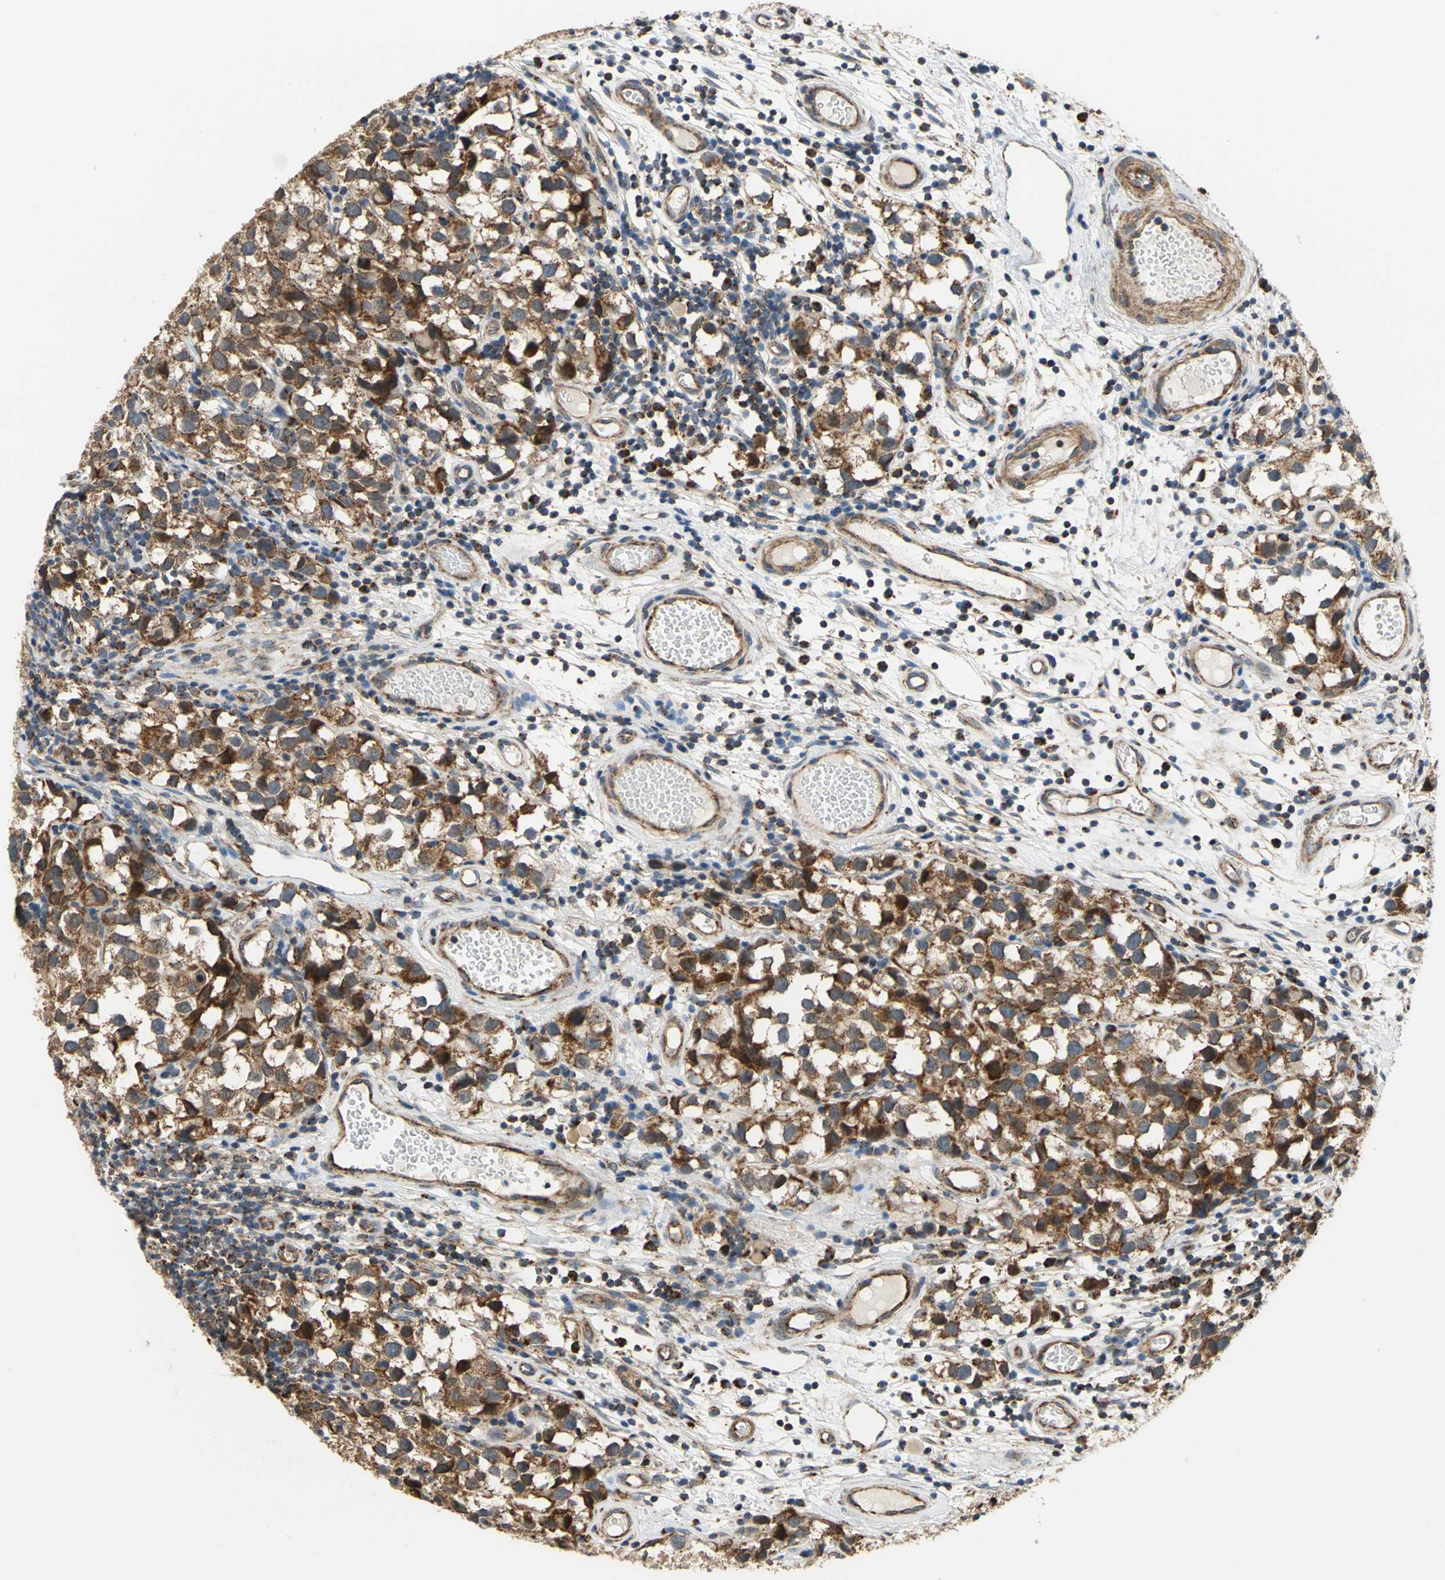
{"staining": {"intensity": "strong", "quantity": ">75%", "location": "cytoplasmic/membranous"}, "tissue": "testis cancer", "cell_type": "Tumor cells", "image_type": "cancer", "snomed": [{"axis": "morphology", "description": "Seminoma, NOS"}, {"axis": "topography", "description": "Testis"}], "caption": "Immunohistochemistry (IHC) image of neoplastic tissue: human testis seminoma stained using IHC reveals high levels of strong protein expression localized specifically in the cytoplasmic/membranous of tumor cells, appearing as a cytoplasmic/membranous brown color.", "gene": "MRPS22", "patient": {"sex": "male", "age": 39}}